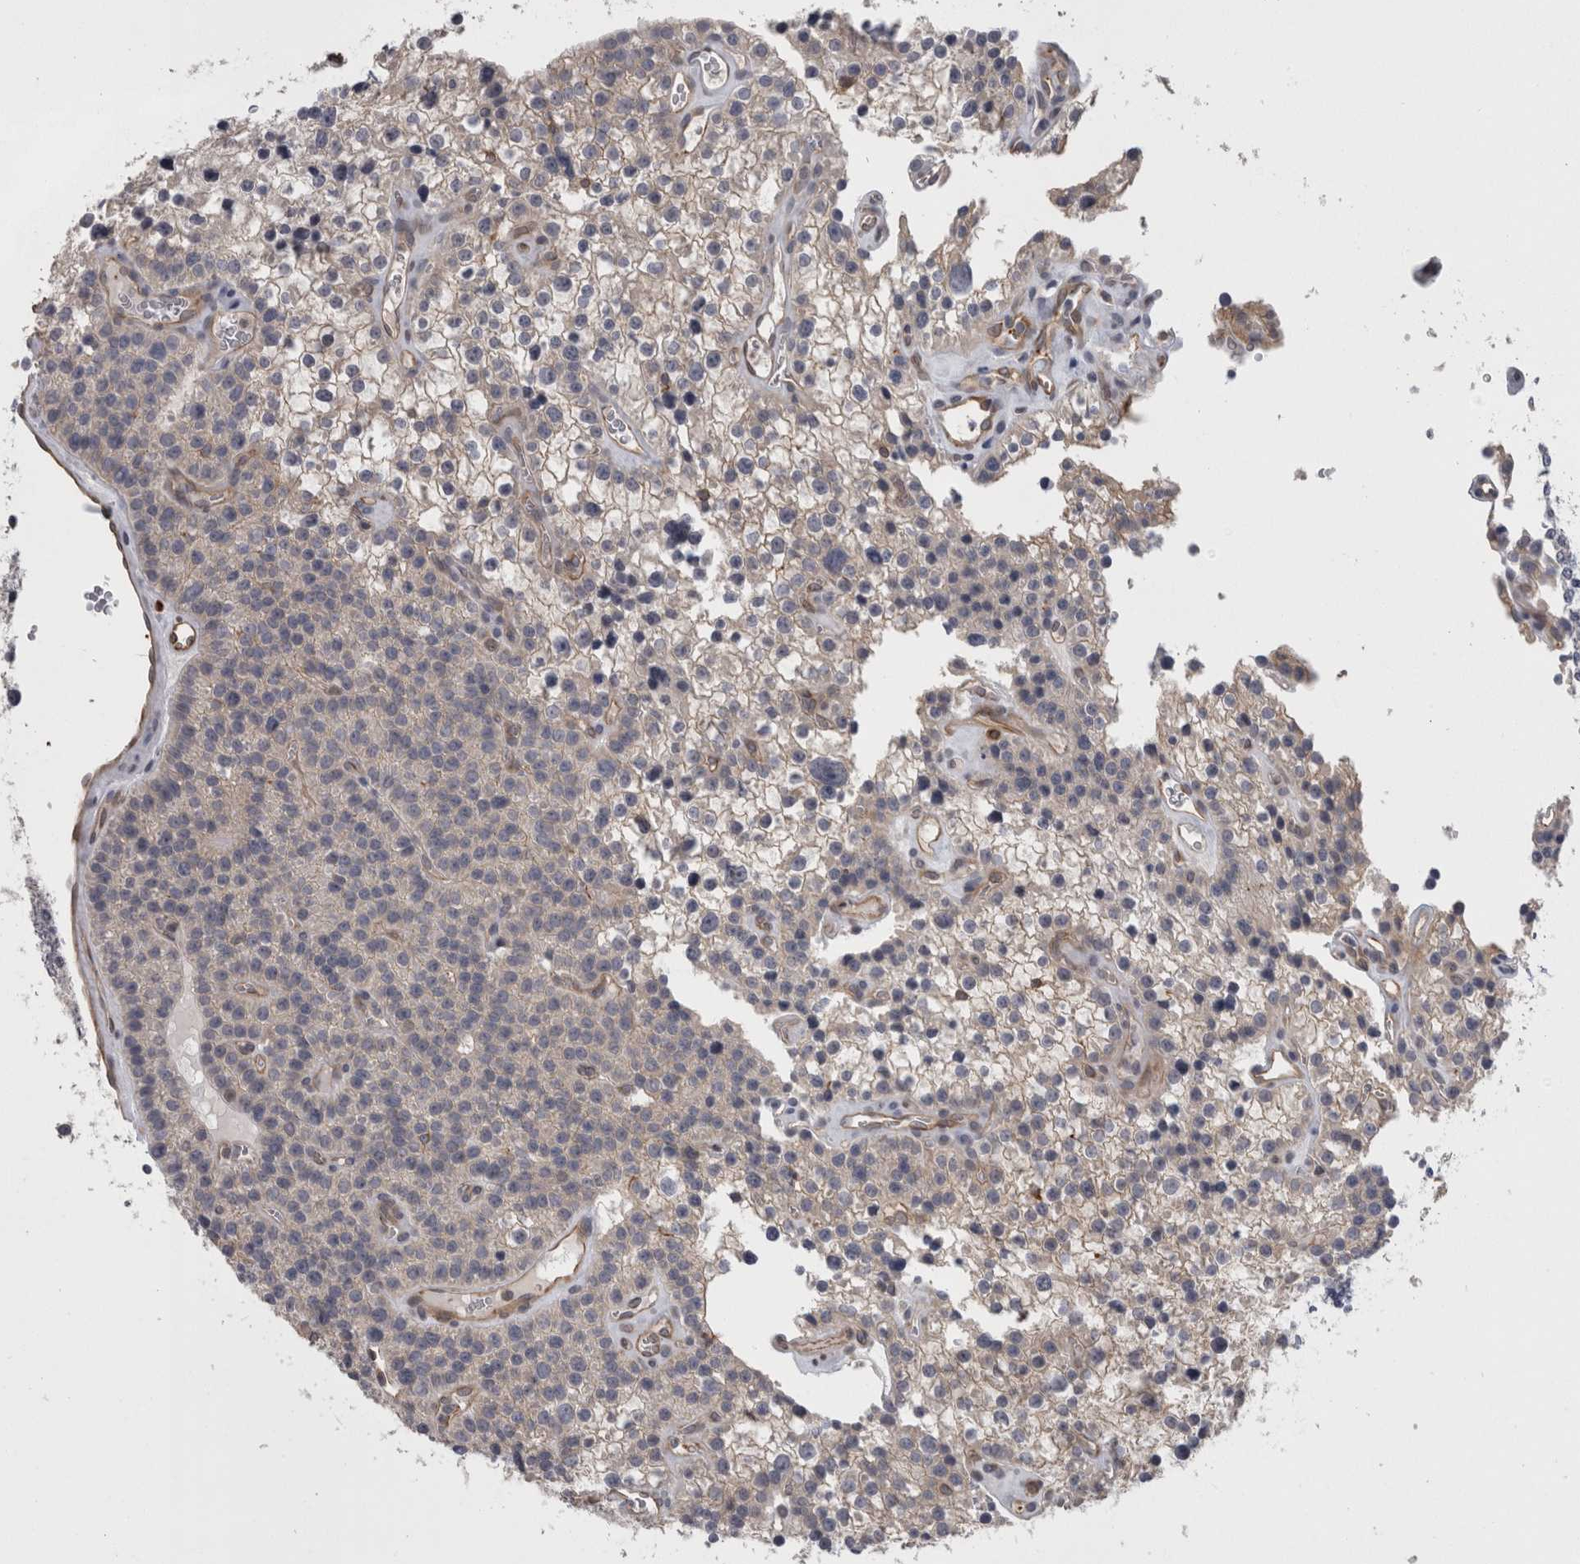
{"staining": {"intensity": "negative", "quantity": "none", "location": "none"}, "tissue": "parathyroid gland", "cell_type": "Glandular cells", "image_type": "normal", "snomed": [{"axis": "morphology", "description": "Normal tissue, NOS"}, {"axis": "topography", "description": "Parathyroid gland"}], "caption": "Immunohistochemical staining of normal human parathyroid gland shows no significant positivity in glandular cells.", "gene": "RMDN1", "patient": {"sex": "female", "age": 64}}